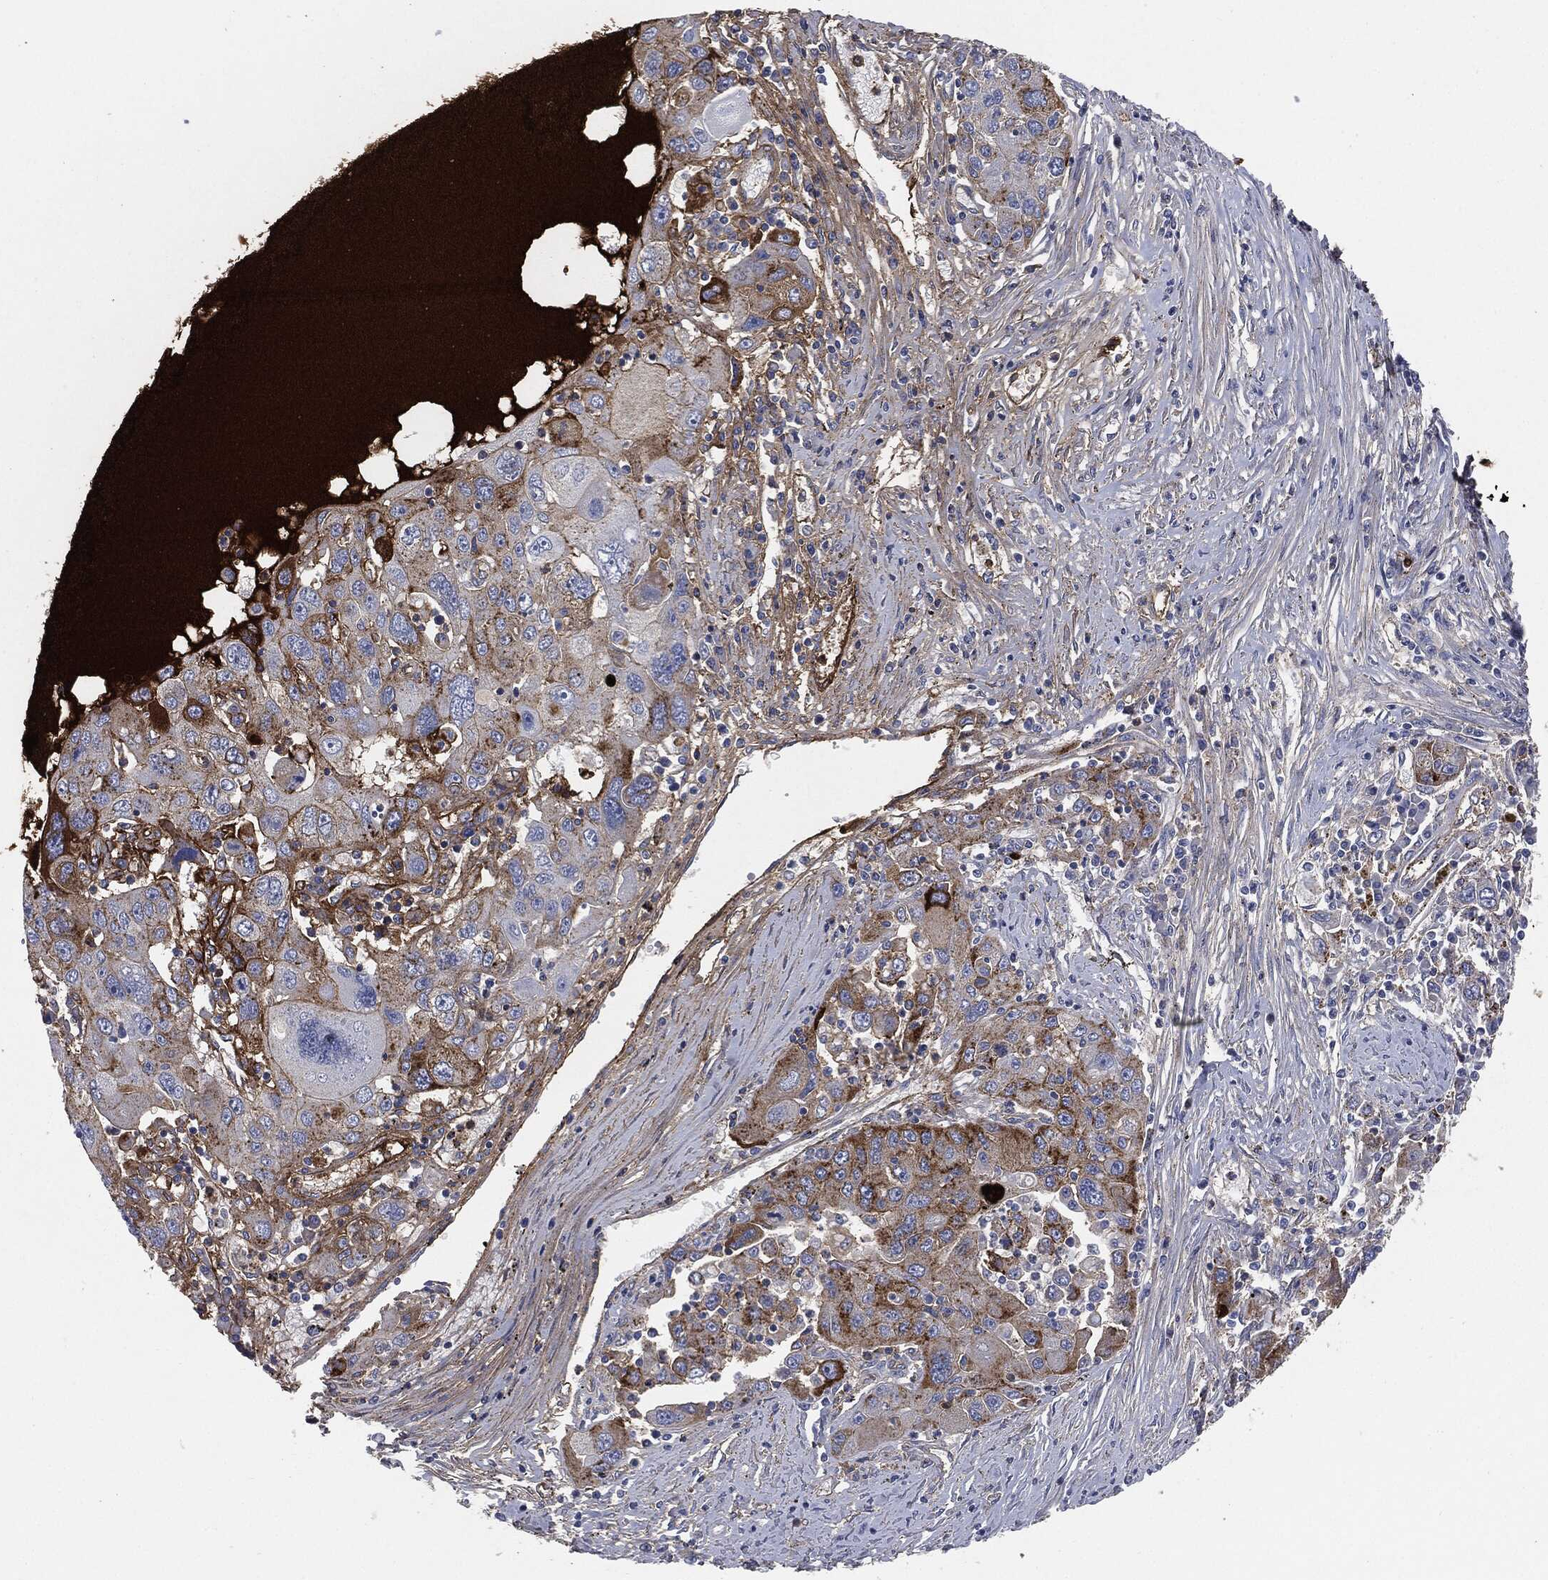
{"staining": {"intensity": "moderate", "quantity": "25%-75%", "location": "cytoplasmic/membranous"}, "tissue": "stomach cancer", "cell_type": "Tumor cells", "image_type": "cancer", "snomed": [{"axis": "morphology", "description": "Adenocarcinoma, NOS"}, {"axis": "topography", "description": "Stomach"}], "caption": "Human adenocarcinoma (stomach) stained with a brown dye exhibits moderate cytoplasmic/membranous positive staining in approximately 25%-75% of tumor cells.", "gene": "APOB", "patient": {"sex": "male", "age": 56}}